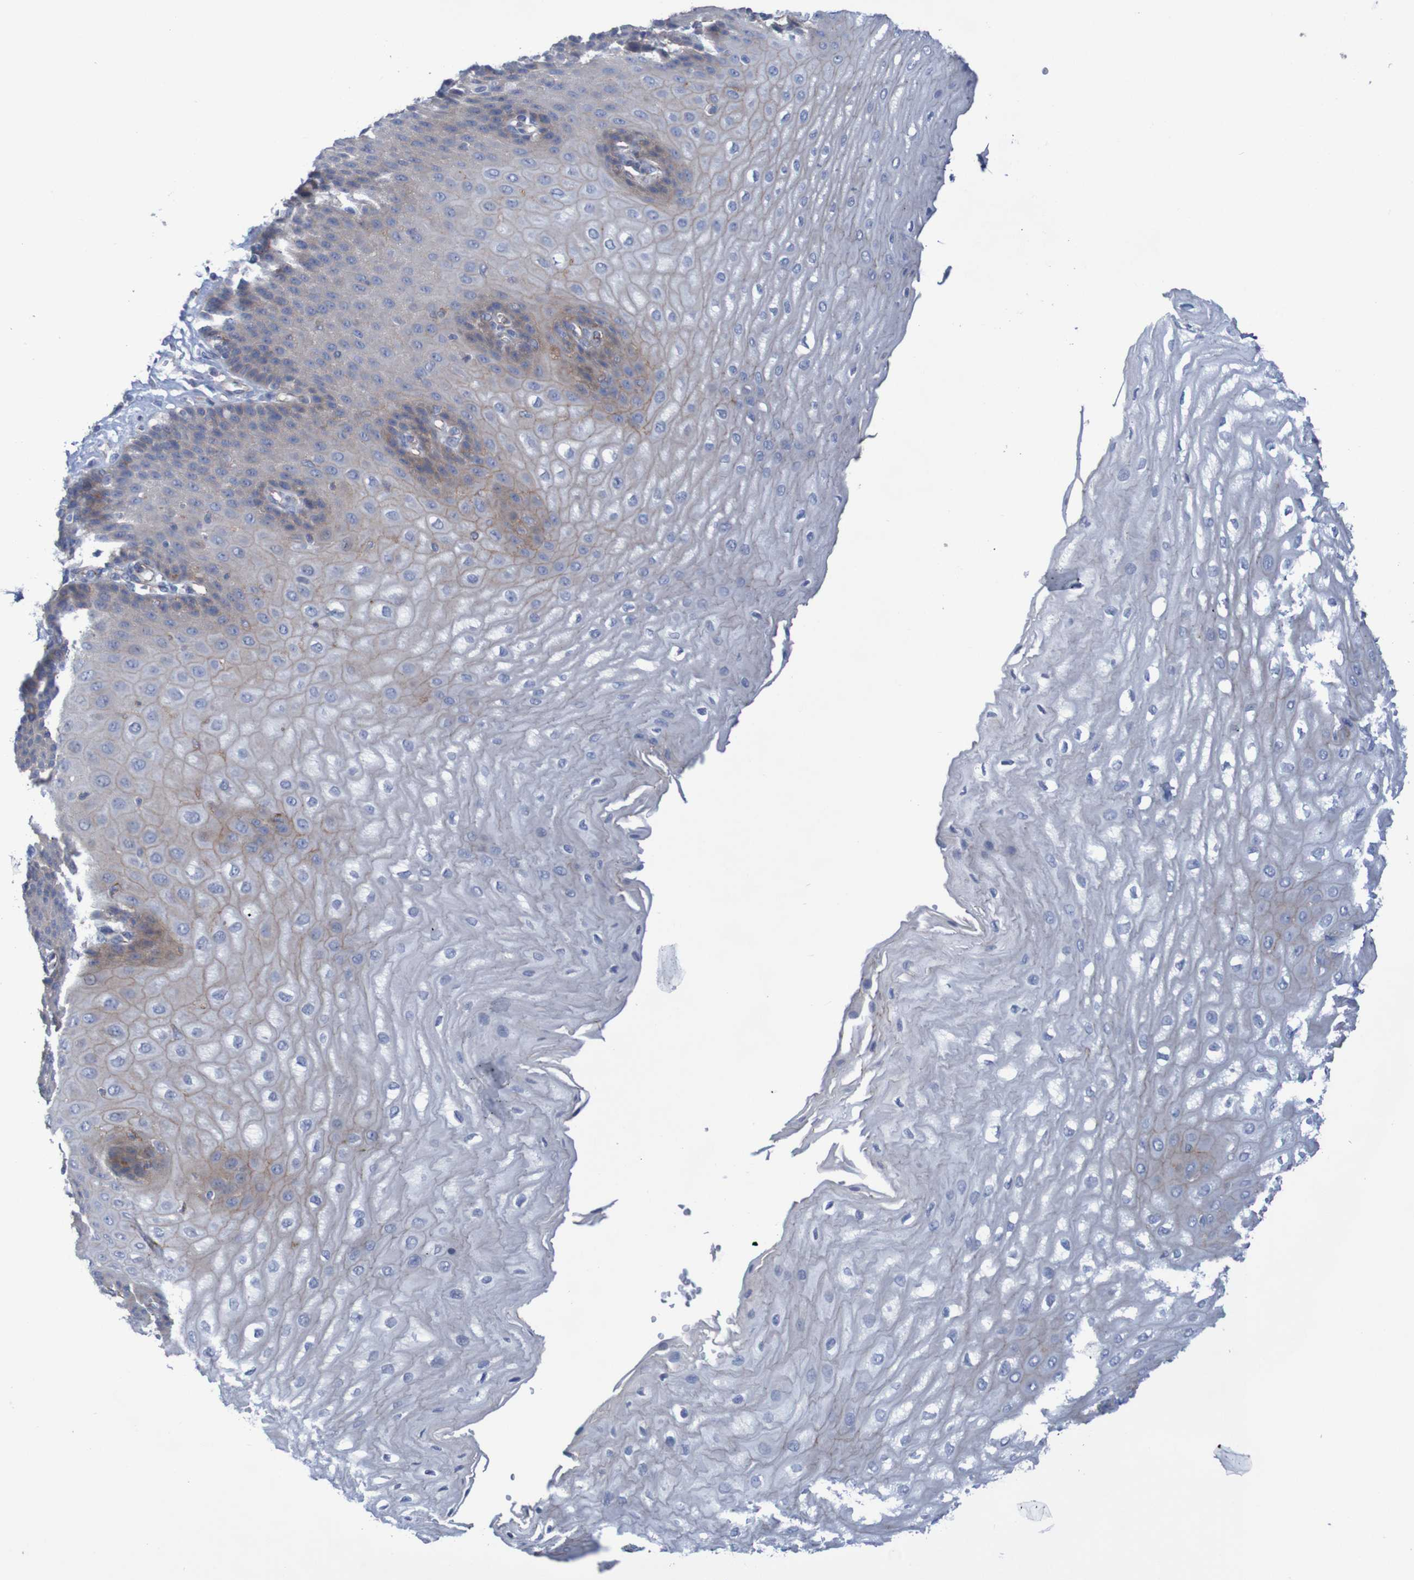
{"staining": {"intensity": "weak", "quantity": "25%-75%", "location": "cytoplasmic/membranous"}, "tissue": "esophagus", "cell_type": "Squamous epithelial cells", "image_type": "normal", "snomed": [{"axis": "morphology", "description": "Normal tissue, NOS"}, {"axis": "topography", "description": "Esophagus"}], "caption": "IHC image of unremarkable human esophagus stained for a protein (brown), which demonstrates low levels of weak cytoplasmic/membranous positivity in about 25%-75% of squamous epithelial cells.", "gene": "NECTIN2", "patient": {"sex": "male", "age": 54}}